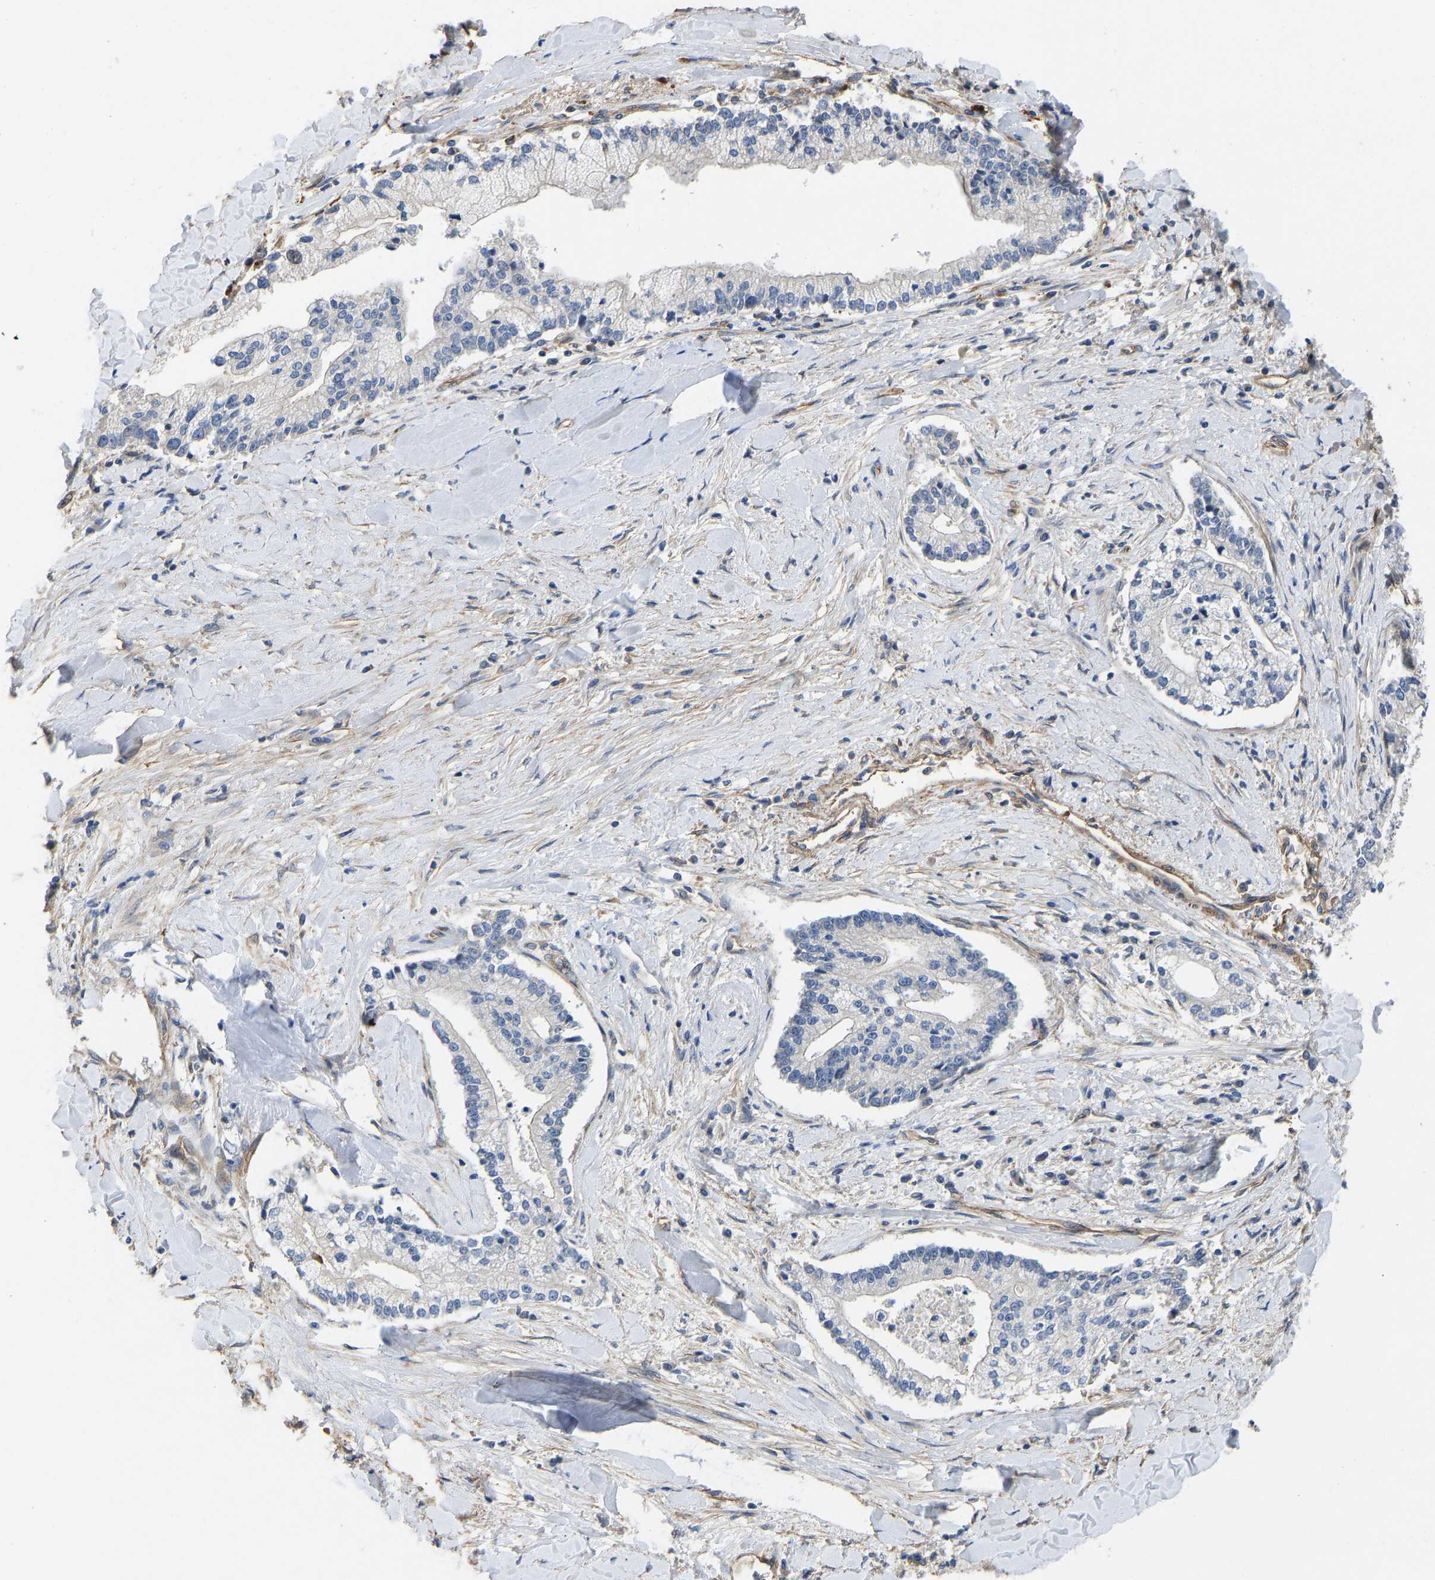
{"staining": {"intensity": "negative", "quantity": "none", "location": "none"}, "tissue": "liver cancer", "cell_type": "Tumor cells", "image_type": "cancer", "snomed": [{"axis": "morphology", "description": "Cholangiocarcinoma"}, {"axis": "topography", "description": "Liver"}], "caption": "Tumor cells show no significant protein staining in cholangiocarcinoma (liver).", "gene": "ELMO2", "patient": {"sex": "male", "age": 50}}